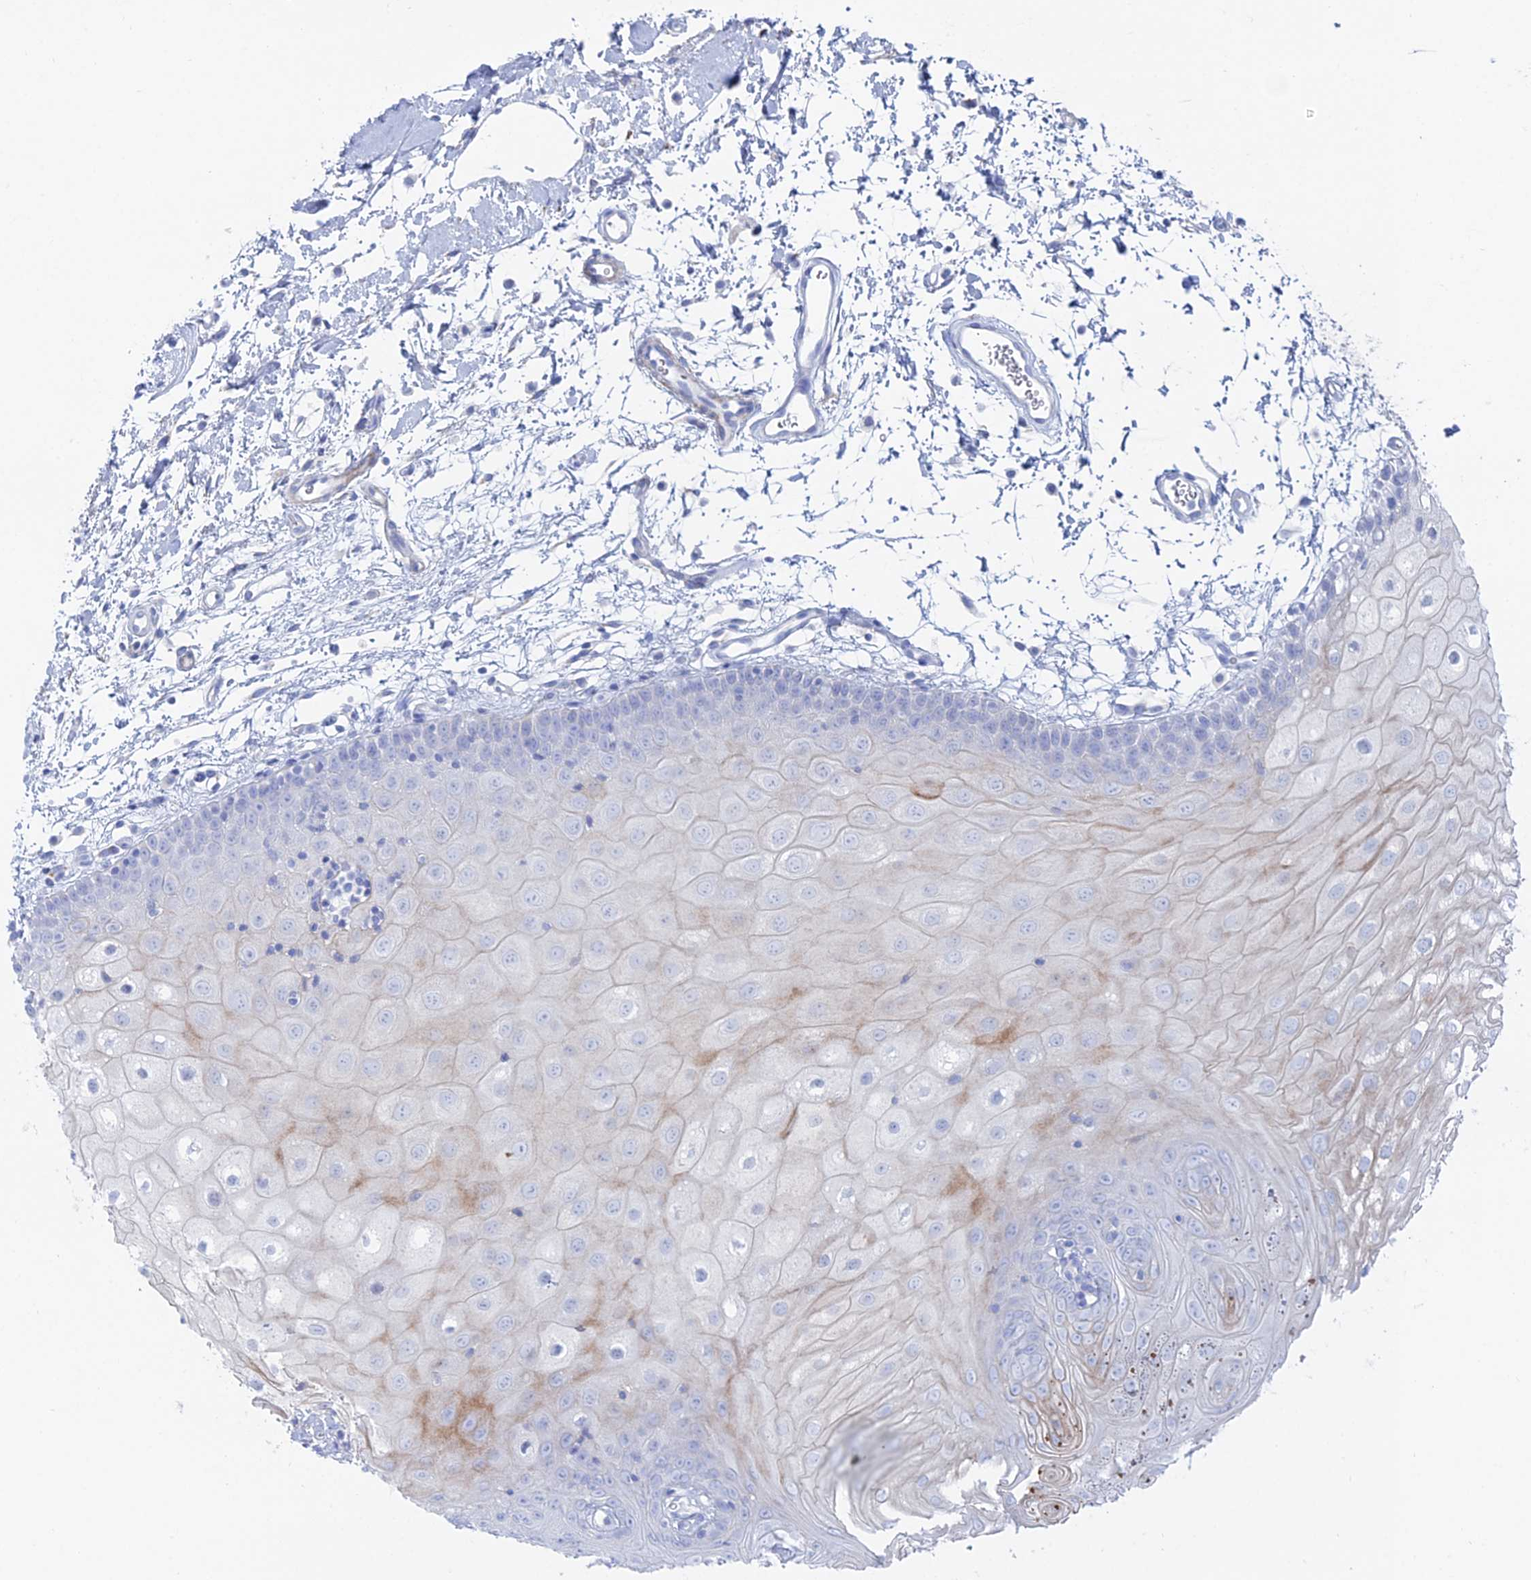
{"staining": {"intensity": "negative", "quantity": "none", "location": "none"}, "tissue": "oral mucosa", "cell_type": "Squamous epithelial cells", "image_type": "normal", "snomed": [{"axis": "morphology", "description": "Normal tissue, NOS"}, {"axis": "topography", "description": "Oral tissue"}, {"axis": "topography", "description": "Tounge, NOS"}], "caption": "DAB immunohistochemical staining of benign oral mucosa demonstrates no significant expression in squamous epithelial cells. (DAB immunohistochemistry visualized using brightfield microscopy, high magnification).", "gene": "DHX34", "patient": {"sex": "female", "age": 73}}